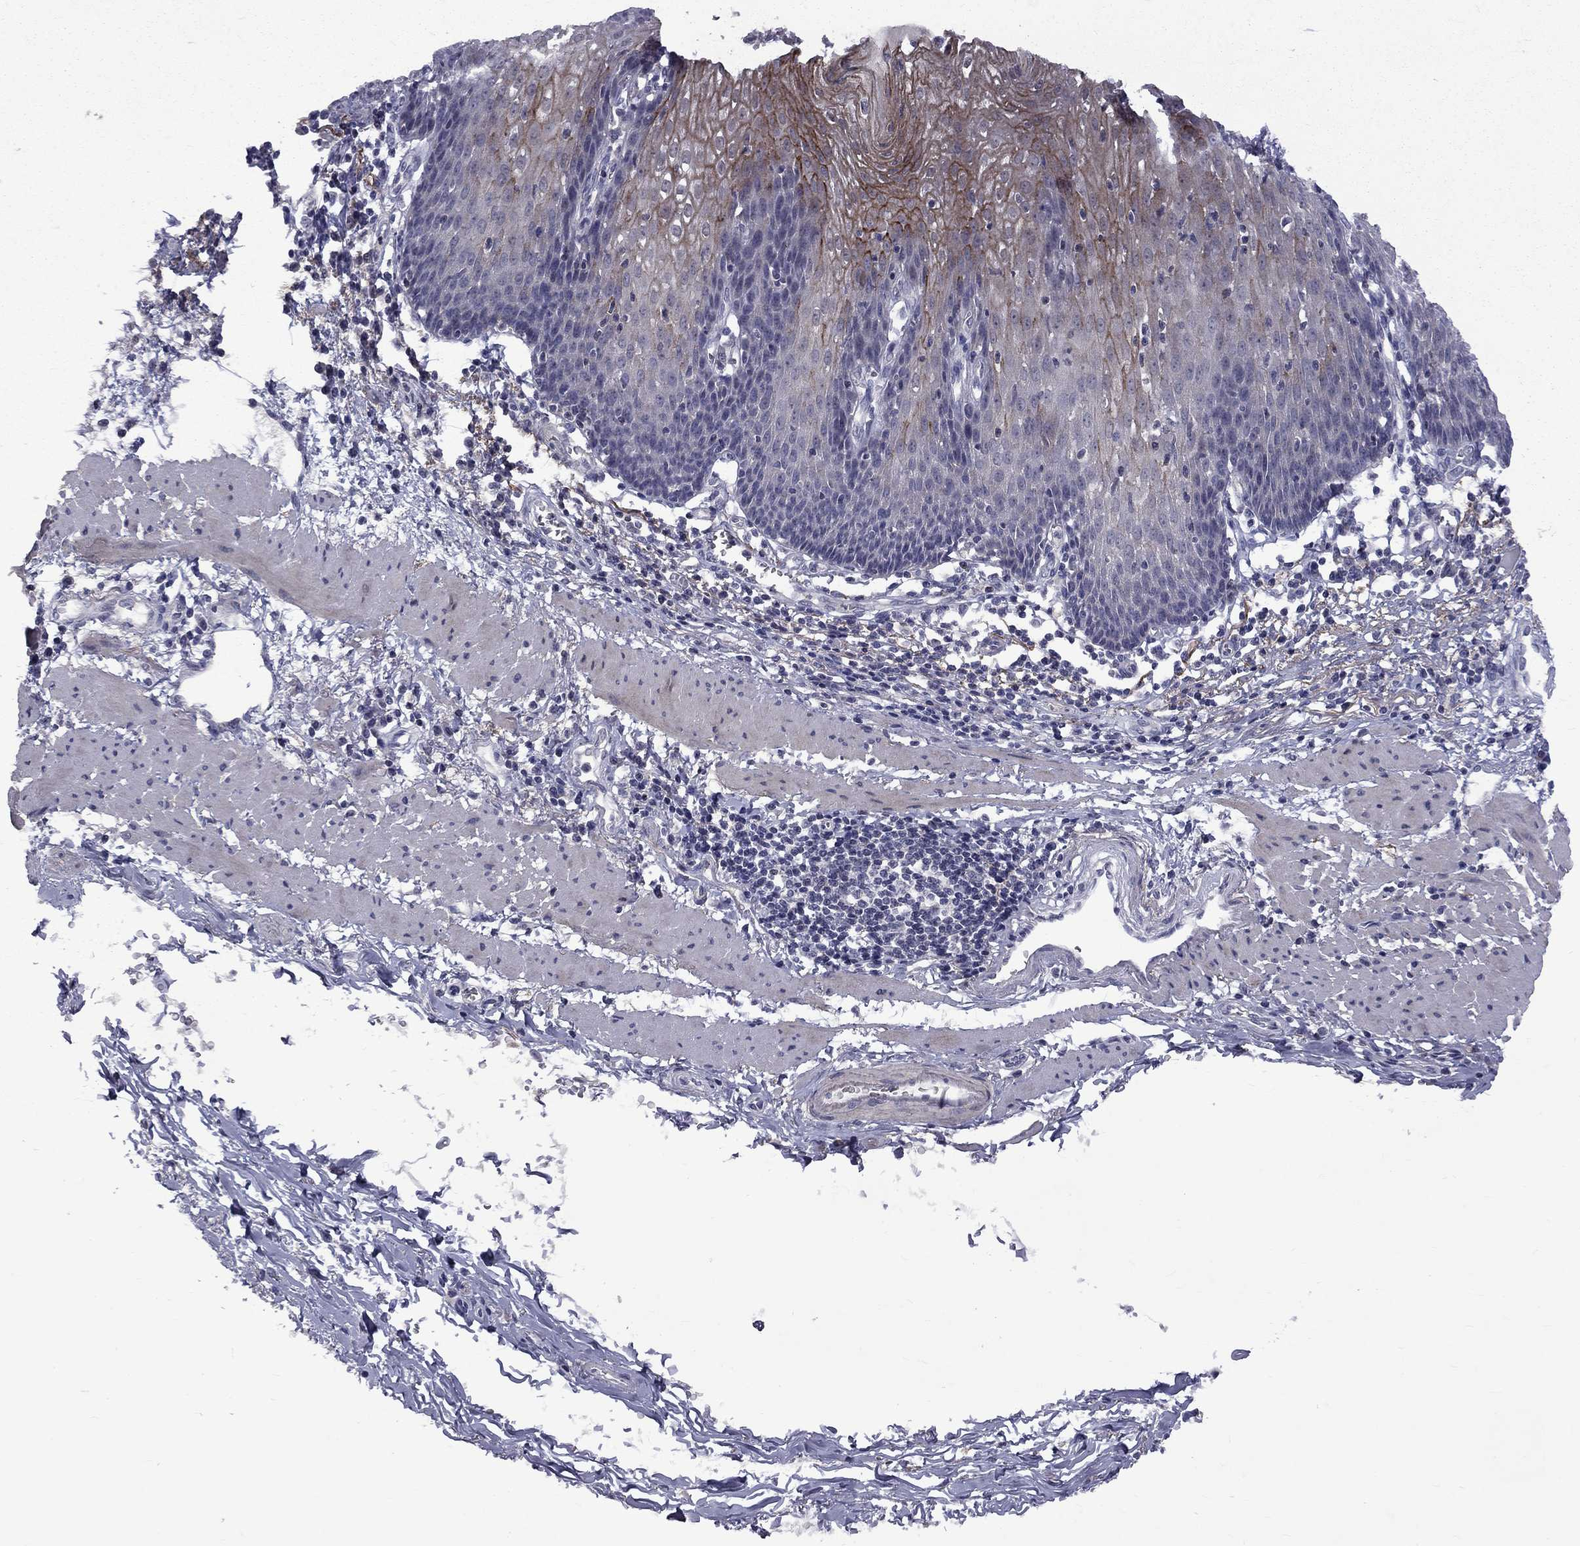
{"staining": {"intensity": "strong", "quantity": "<25%", "location": "cytoplasmic/membranous"}, "tissue": "esophagus", "cell_type": "Squamous epithelial cells", "image_type": "normal", "snomed": [{"axis": "morphology", "description": "Normal tissue, NOS"}, {"axis": "topography", "description": "Esophagus"}], "caption": "Immunohistochemistry histopathology image of normal esophagus: esophagus stained using immunohistochemistry (IHC) exhibits medium levels of strong protein expression localized specifically in the cytoplasmic/membranous of squamous epithelial cells, appearing as a cytoplasmic/membranous brown color.", "gene": "SNTA1", "patient": {"sex": "male", "age": 57}}